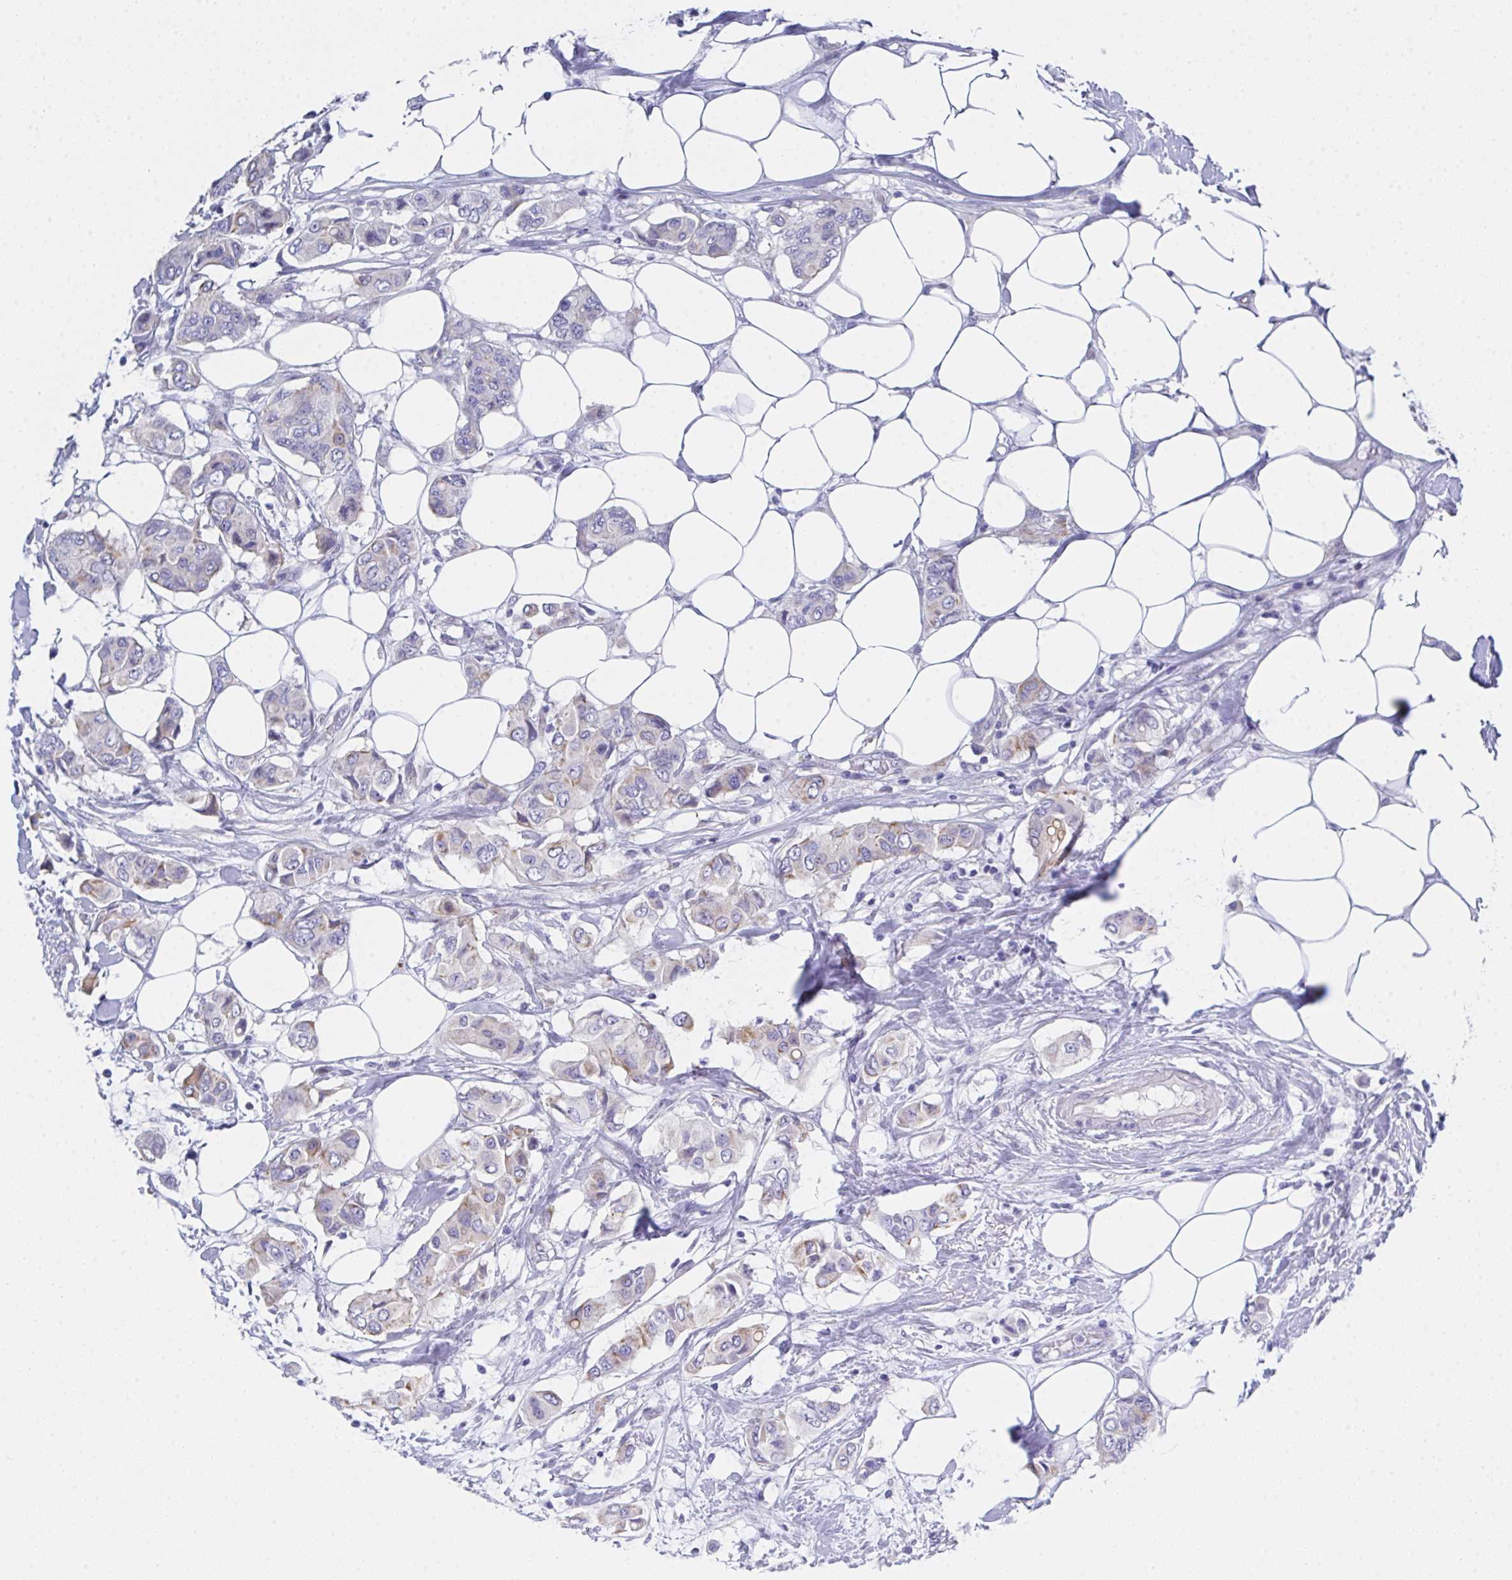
{"staining": {"intensity": "weak", "quantity": "<25%", "location": "cytoplasmic/membranous"}, "tissue": "breast cancer", "cell_type": "Tumor cells", "image_type": "cancer", "snomed": [{"axis": "morphology", "description": "Lobular carcinoma"}, {"axis": "topography", "description": "Breast"}], "caption": "Breast cancer was stained to show a protein in brown. There is no significant staining in tumor cells.", "gene": "FBXO47", "patient": {"sex": "female", "age": 51}}